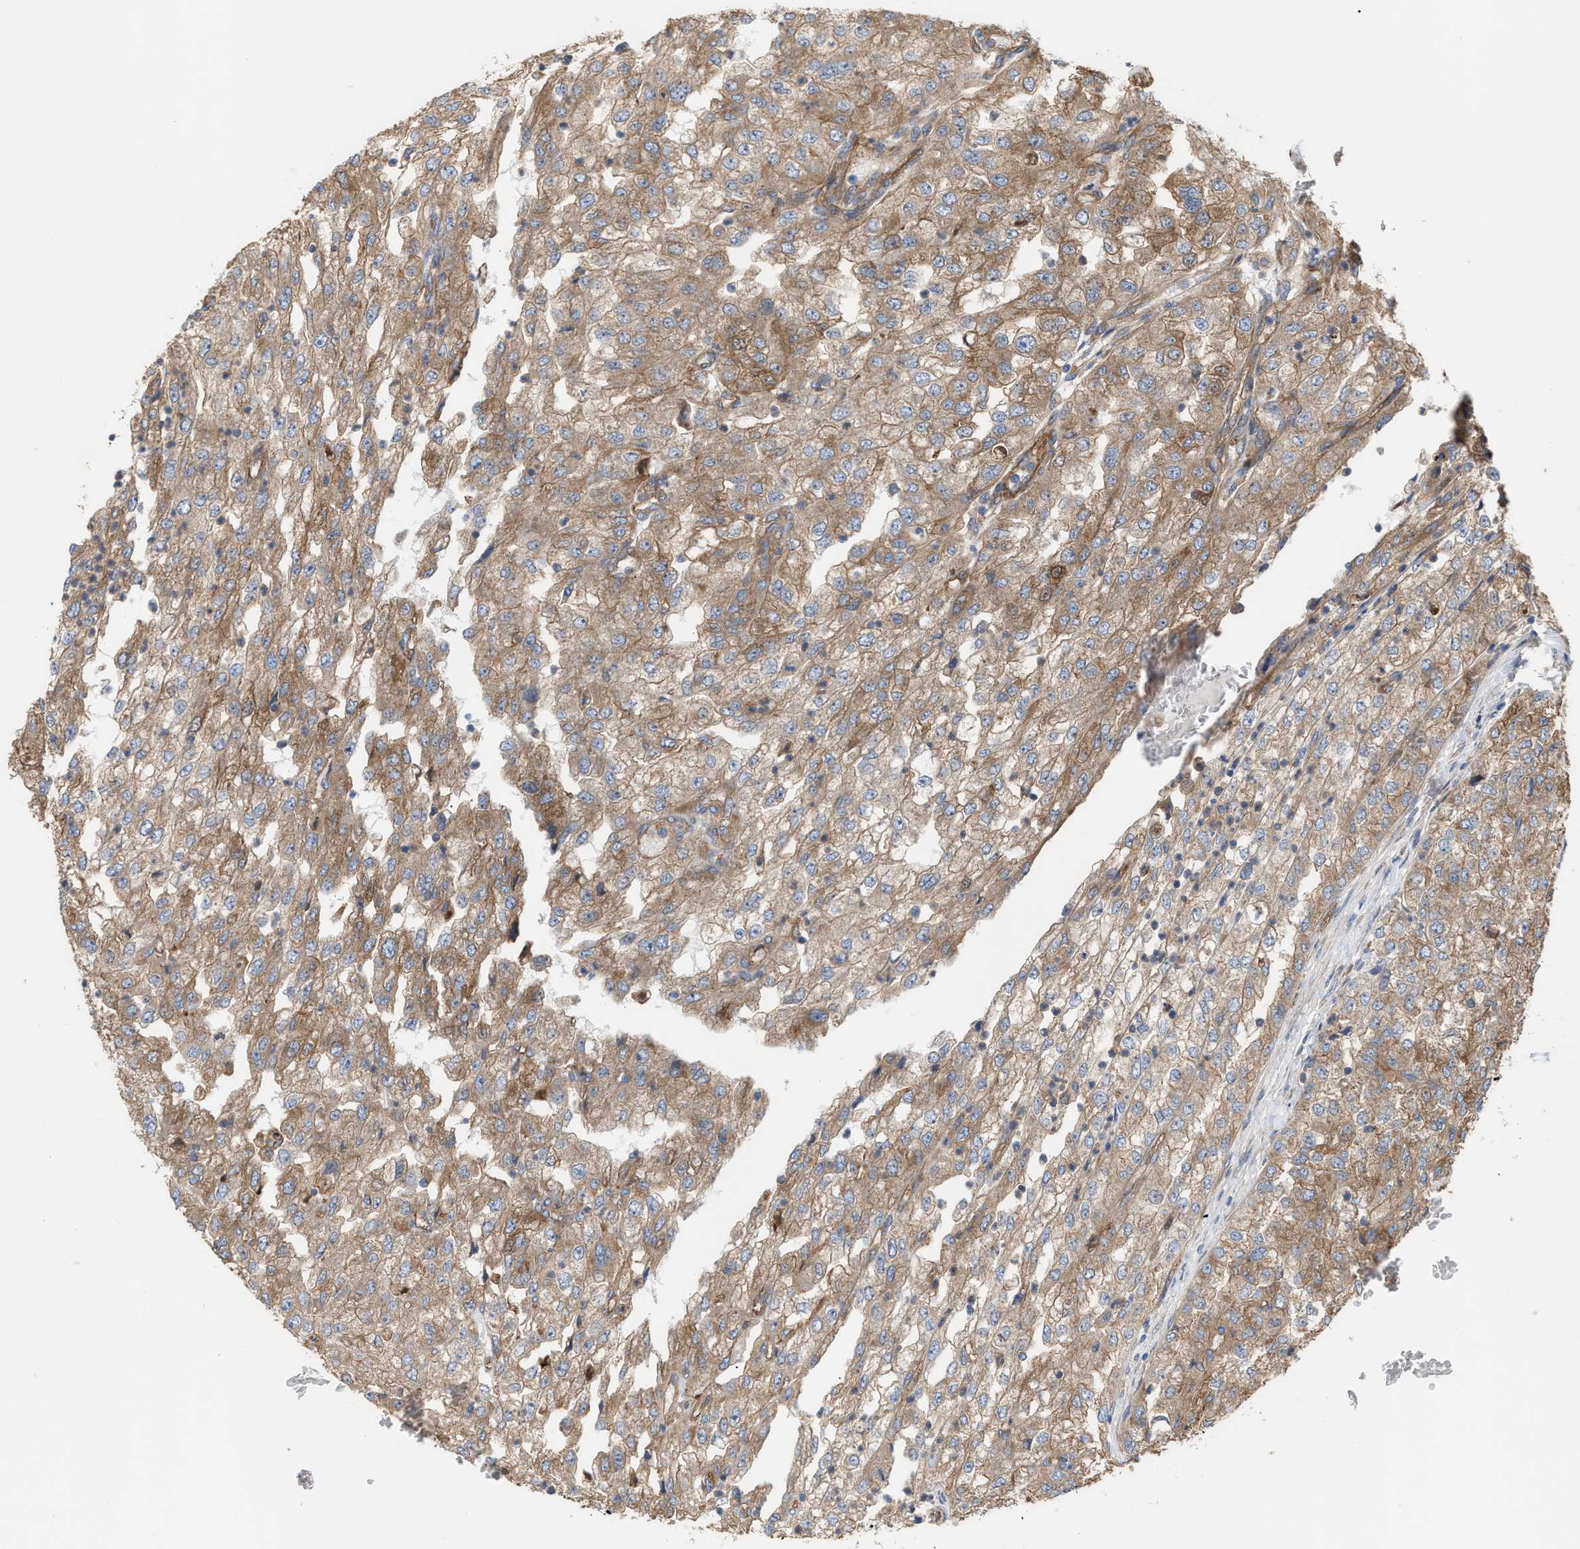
{"staining": {"intensity": "weak", "quantity": ">75%", "location": "cytoplasmic/membranous"}, "tissue": "renal cancer", "cell_type": "Tumor cells", "image_type": "cancer", "snomed": [{"axis": "morphology", "description": "Adenocarcinoma, NOS"}, {"axis": "topography", "description": "Kidney"}], "caption": "Immunohistochemical staining of human adenocarcinoma (renal) reveals low levels of weak cytoplasmic/membranous protein expression in about >75% of tumor cells. The protein of interest is shown in brown color, while the nuclei are stained blue.", "gene": "EPS15L1", "patient": {"sex": "female", "age": 54}}